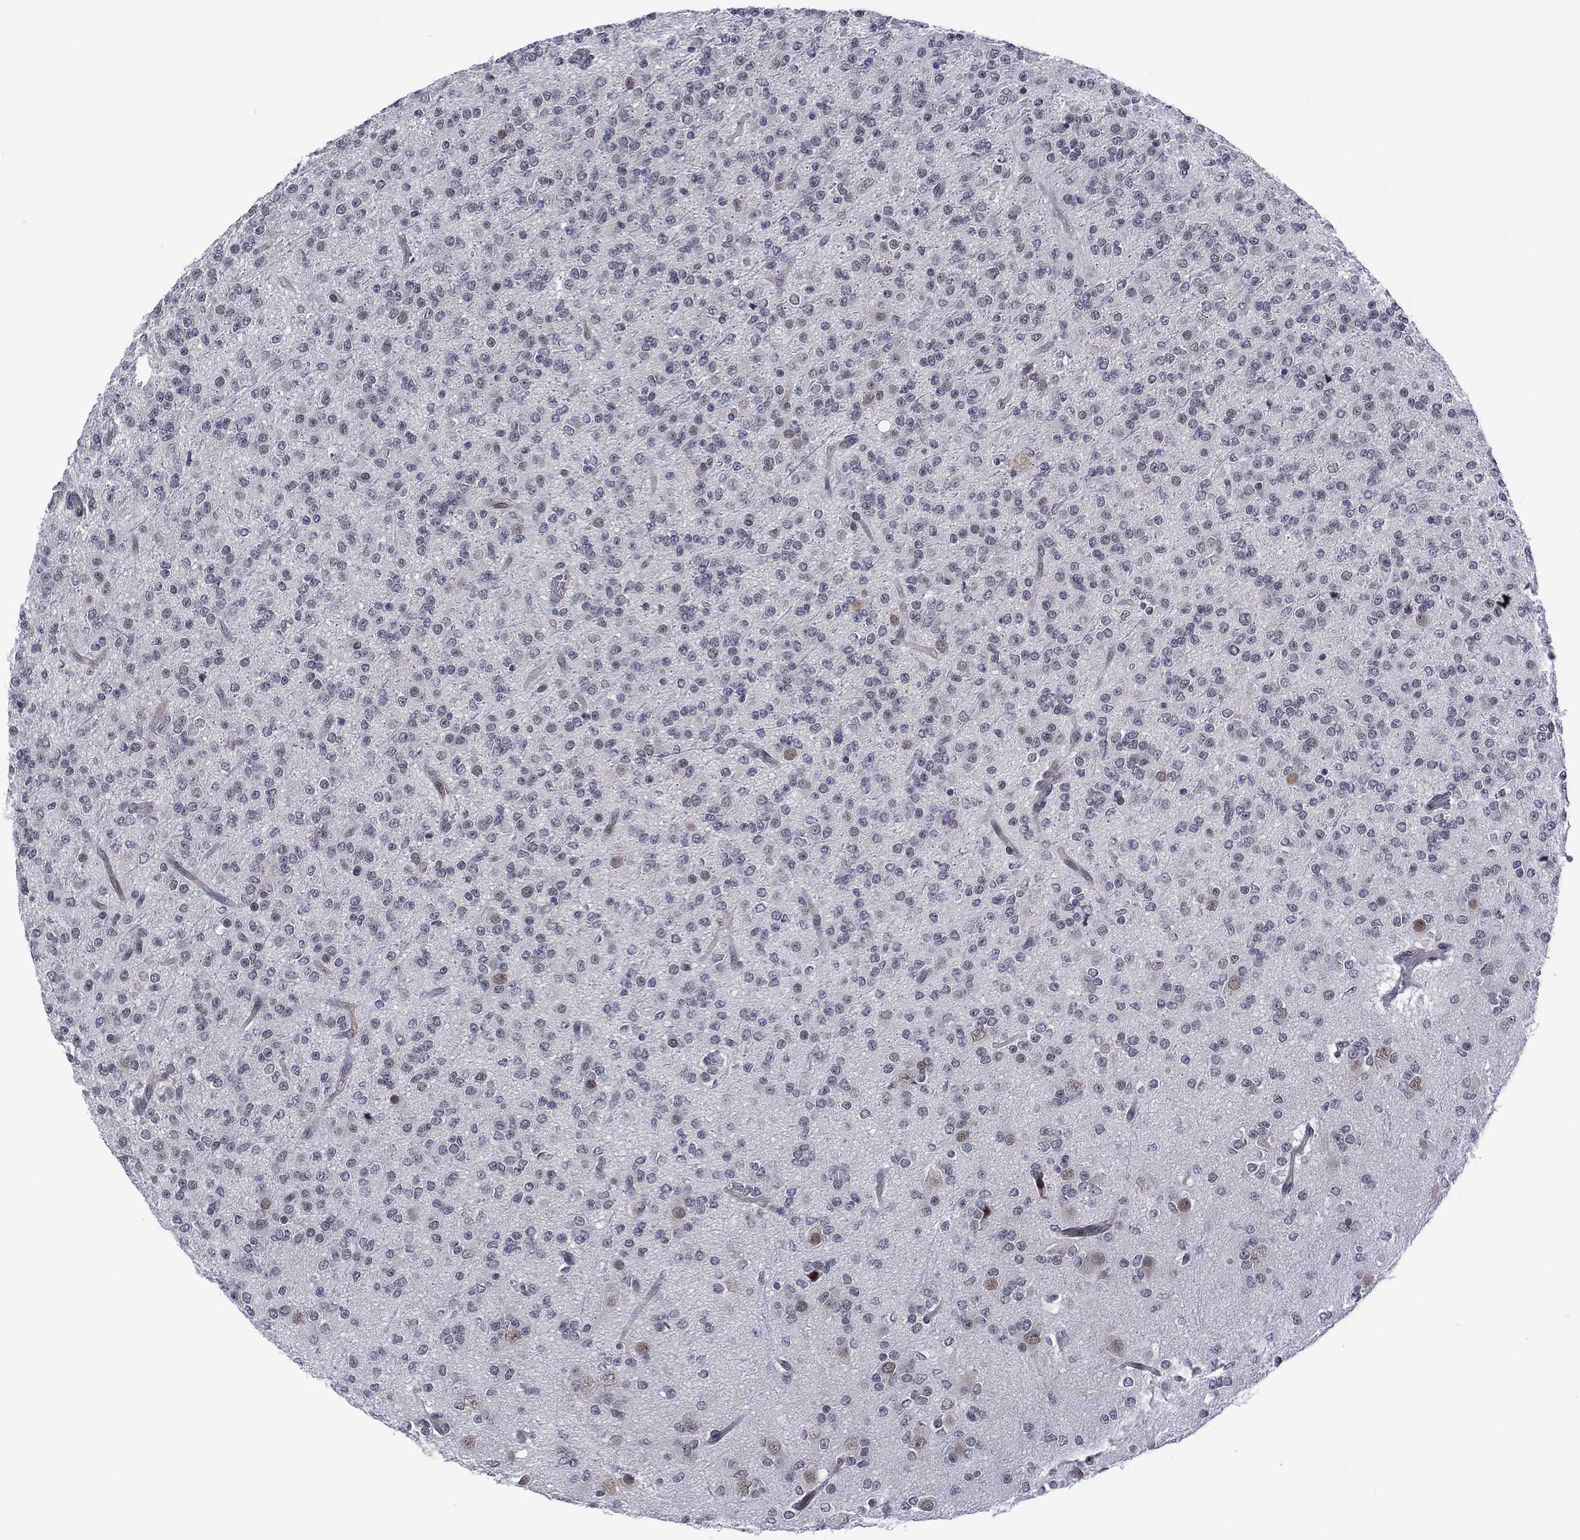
{"staining": {"intensity": "negative", "quantity": "none", "location": "none"}, "tissue": "glioma", "cell_type": "Tumor cells", "image_type": "cancer", "snomed": [{"axis": "morphology", "description": "Glioma, malignant, Low grade"}, {"axis": "topography", "description": "Brain"}], "caption": "Malignant glioma (low-grade) stained for a protein using immunohistochemistry reveals no positivity tumor cells.", "gene": "DPP4", "patient": {"sex": "male", "age": 27}}